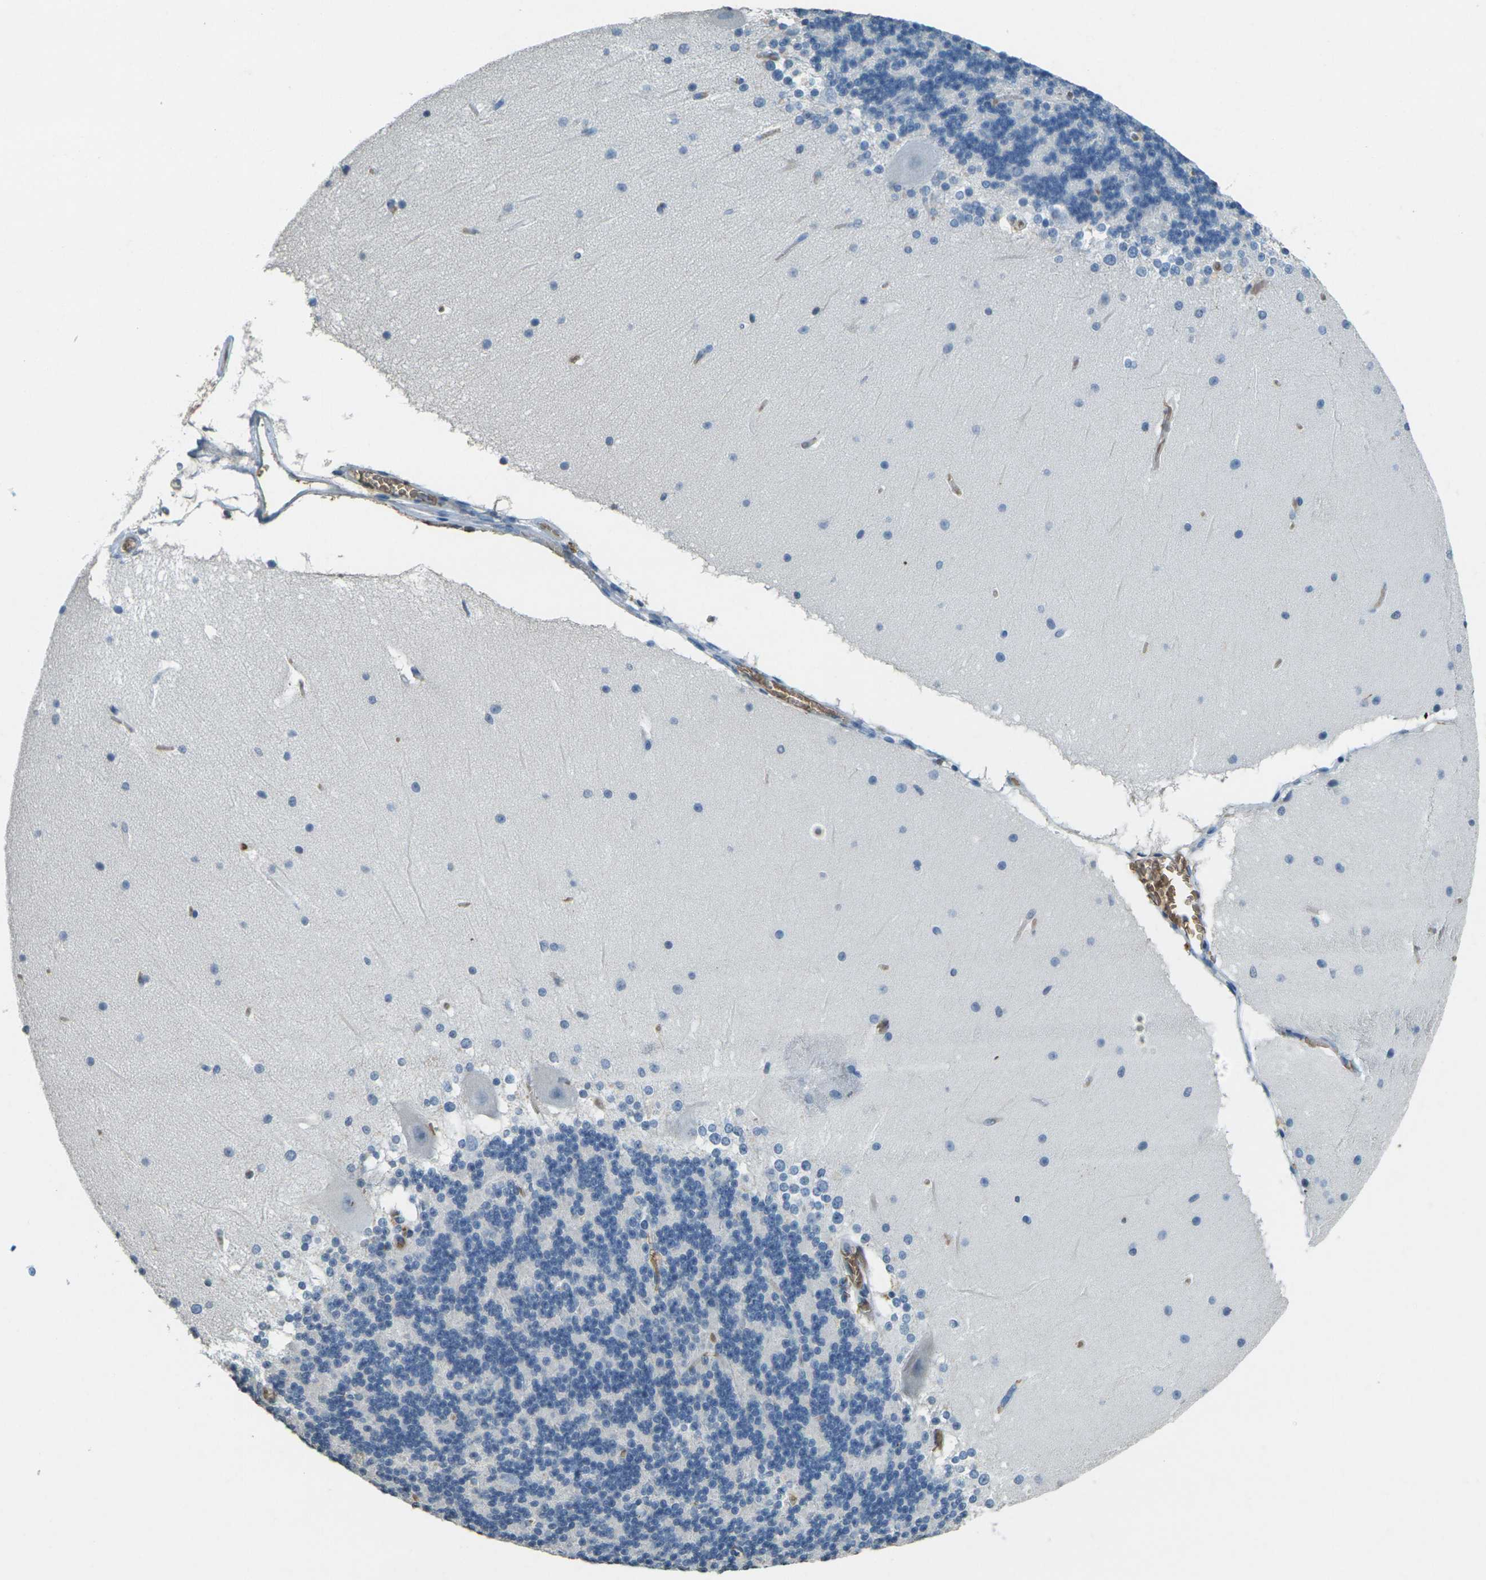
{"staining": {"intensity": "negative", "quantity": "none", "location": "none"}, "tissue": "cerebellum", "cell_type": "Cells in granular layer", "image_type": "normal", "snomed": [{"axis": "morphology", "description": "Normal tissue, NOS"}, {"axis": "topography", "description": "Cerebellum"}], "caption": "Human cerebellum stained for a protein using immunohistochemistry exhibits no expression in cells in granular layer.", "gene": "HBB", "patient": {"sex": "female", "age": 19}}